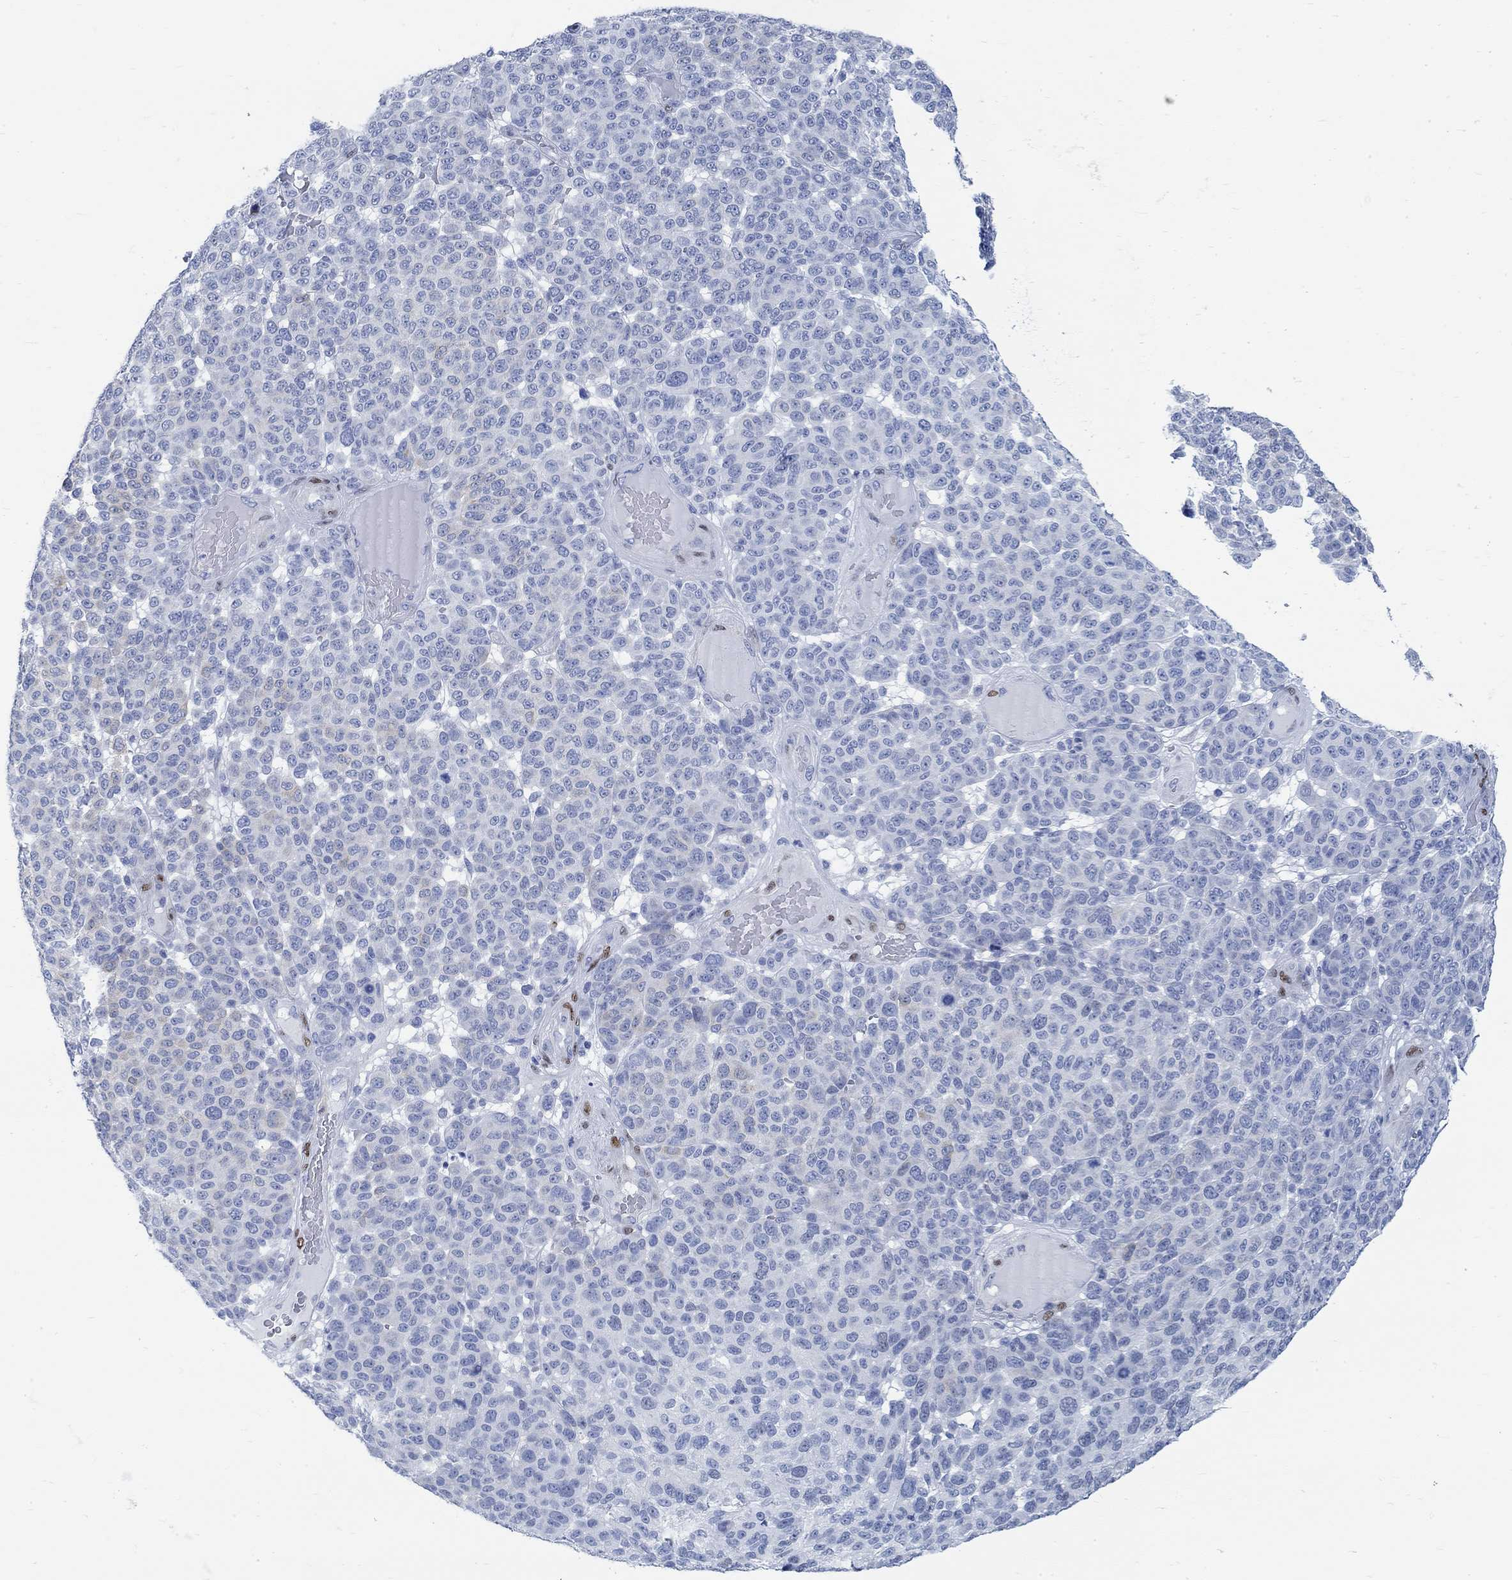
{"staining": {"intensity": "negative", "quantity": "none", "location": "none"}, "tissue": "melanoma", "cell_type": "Tumor cells", "image_type": "cancer", "snomed": [{"axis": "morphology", "description": "Malignant melanoma, NOS"}, {"axis": "topography", "description": "Skin"}], "caption": "Malignant melanoma stained for a protein using IHC reveals no expression tumor cells.", "gene": "RBM20", "patient": {"sex": "male", "age": 59}}